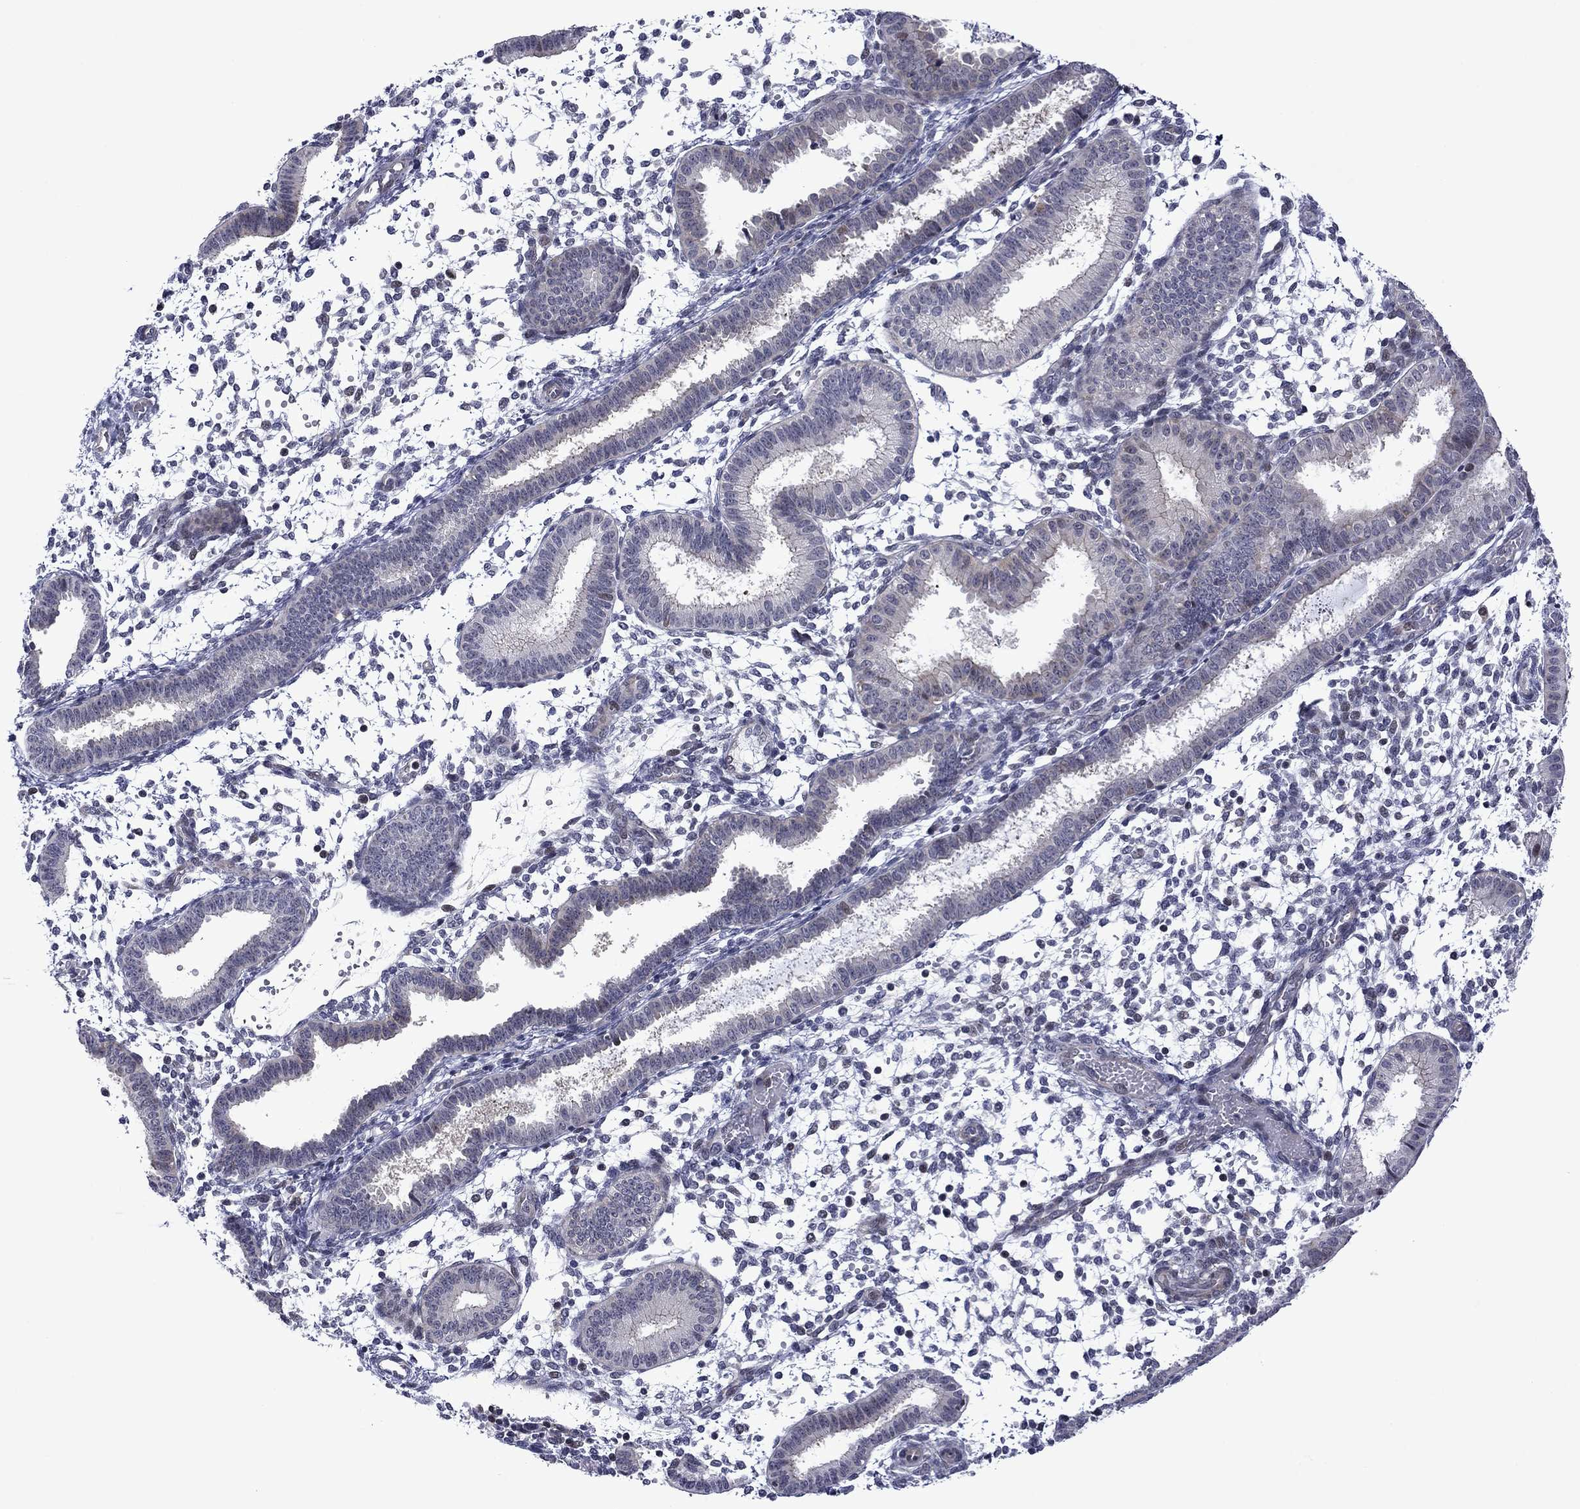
{"staining": {"intensity": "negative", "quantity": "none", "location": "none"}, "tissue": "endometrium", "cell_type": "Cells in endometrial stroma", "image_type": "normal", "snomed": [{"axis": "morphology", "description": "Normal tissue, NOS"}, {"axis": "topography", "description": "Endometrium"}], "caption": "High power microscopy photomicrograph of an immunohistochemistry micrograph of normal endometrium, revealing no significant staining in cells in endometrial stroma. (DAB (3,3'-diaminobenzidine) immunohistochemistry (IHC), high magnification).", "gene": "B3GAT1", "patient": {"sex": "female", "age": 43}}